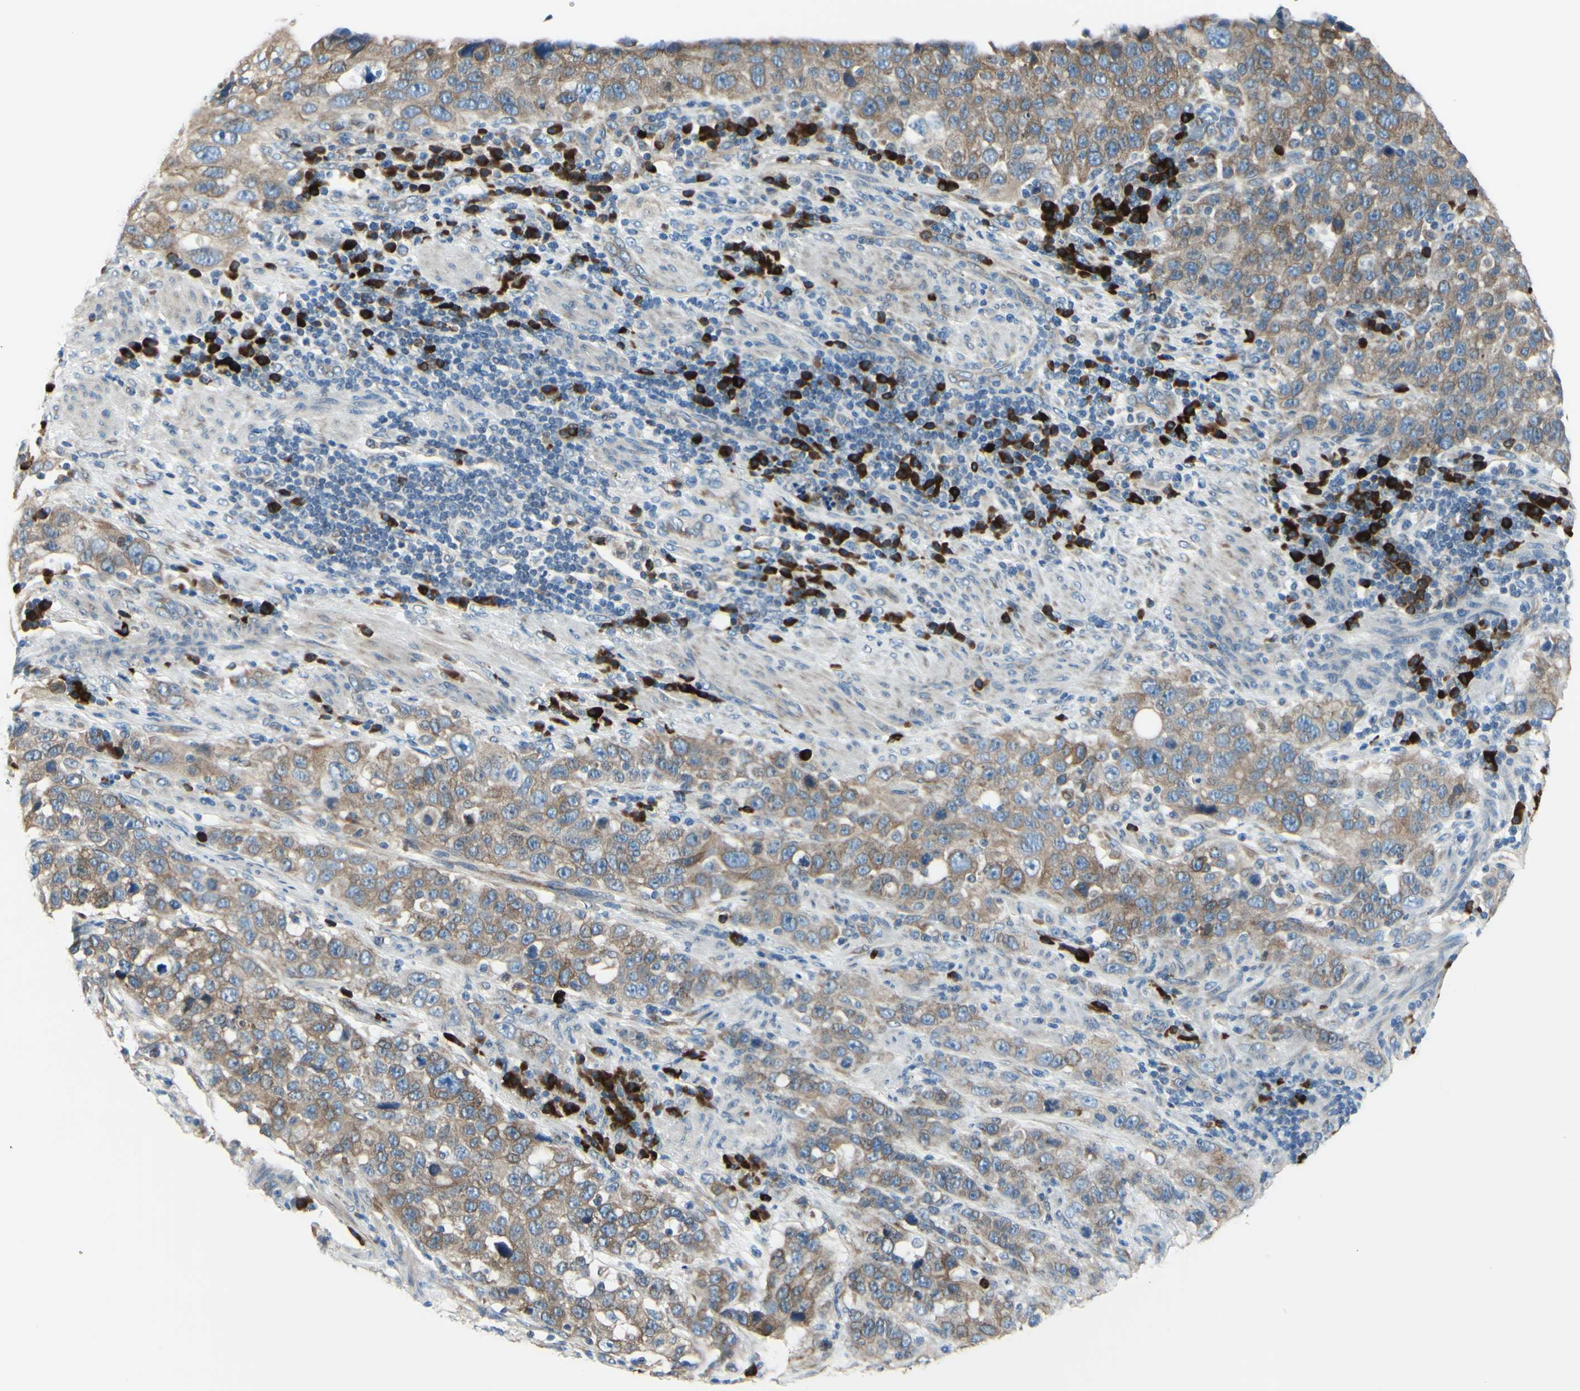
{"staining": {"intensity": "moderate", "quantity": ">75%", "location": "cytoplasmic/membranous"}, "tissue": "stomach cancer", "cell_type": "Tumor cells", "image_type": "cancer", "snomed": [{"axis": "morphology", "description": "Normal tissue, NOS"}, {"axis": "morphology", "description": "Adenocarcinoma, NOS"}, {"axis": "topography", "description": "Stomach"}], "caption": "A brown stain highlights moderate cytoplasmic/membranous expression of a protein in human stomach adenocarcinoma tumor cells.", "gene": "SELENOS", "patient": {"sex": "male", "age": 48}}